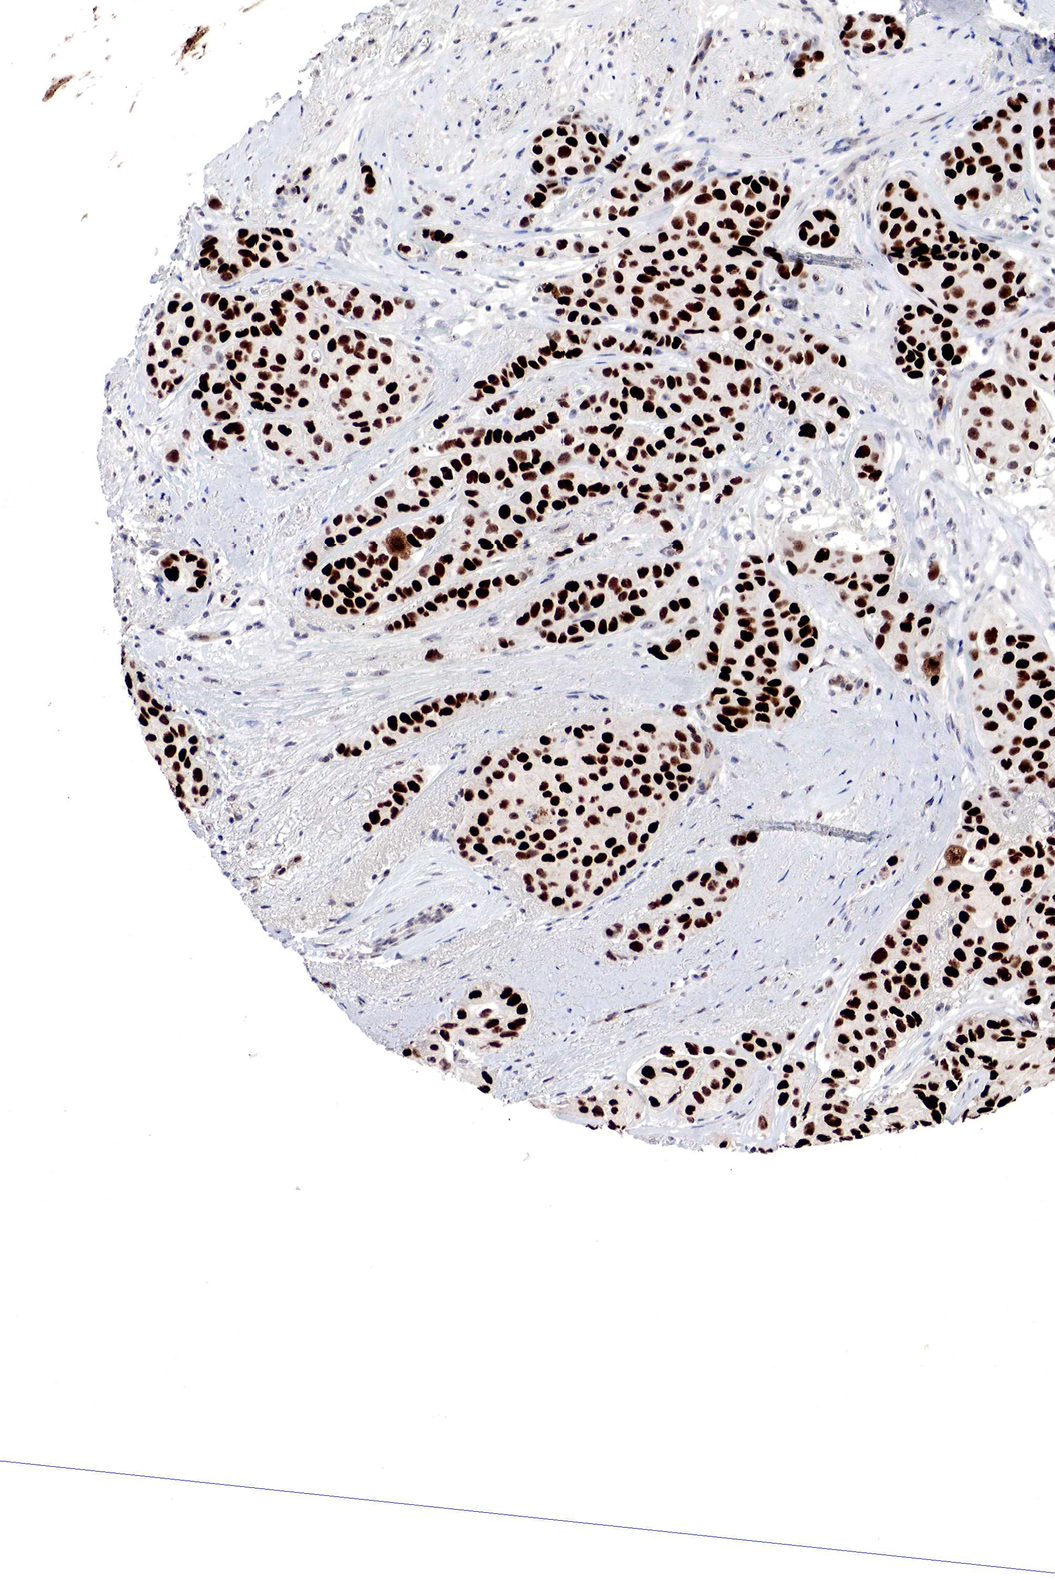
{"staining": {"intensity": "strong", "quantity": ">75%", "location": "nuclear"}, "tissue": "breast cancer", "cell_type": "Tumor cells", "image_type": "cancer", "snomed": [{"axis": "morphology", "description": "Duct carcinoma"}, {"axis": "topography", "description": "Breast"}], "caption": "About >75% of tumor cells in breast cancer show strong nuclear protein expression as visualized by brown immunohistochemical staining.", "gene": "DACH2", "patient": {"sex": "female", "age": 68}}